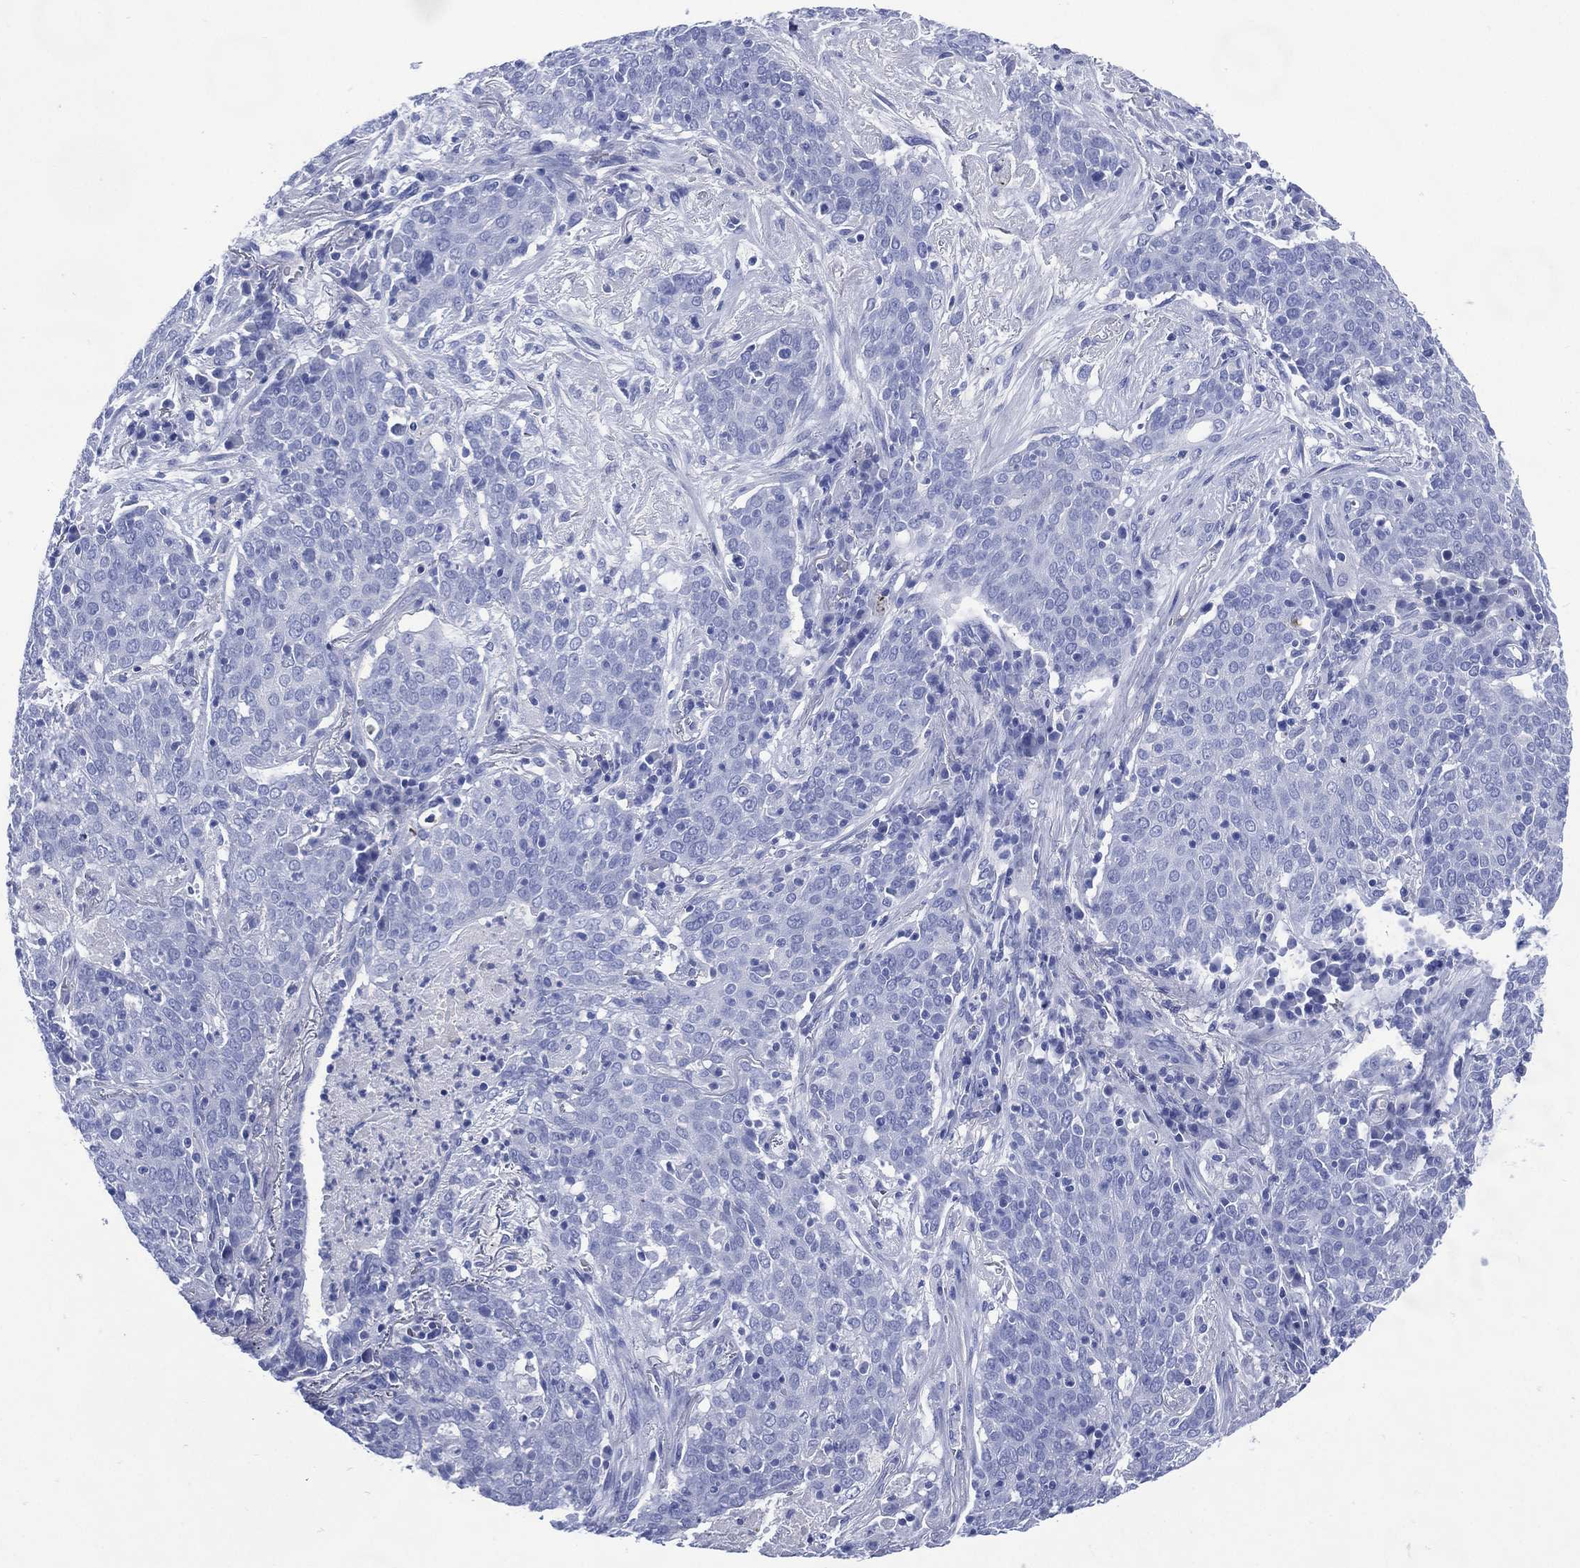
{"staining": {"intensity": "negative", "quantity": "none", "location": "none"}, "tissue": "lung cancer", "cell_type": "Tumor cells", "image_type": "cancer", "snomed": [{"axis": "morphology", "description": "Squamous cell carcinoma, NOS"}, {"axis": "topography", "description": "Lung"}], "caption": "Tumor cells show no significant expression in squamous cell carcinoma (lung). The staining is performed using DAB (3,3'-diaminobenzidine) brown chromogen with nuclei counter-stained in using hematoxylin.", "gene": "SHCBP1L", "patient": {"sex": "male", "age": 82}}